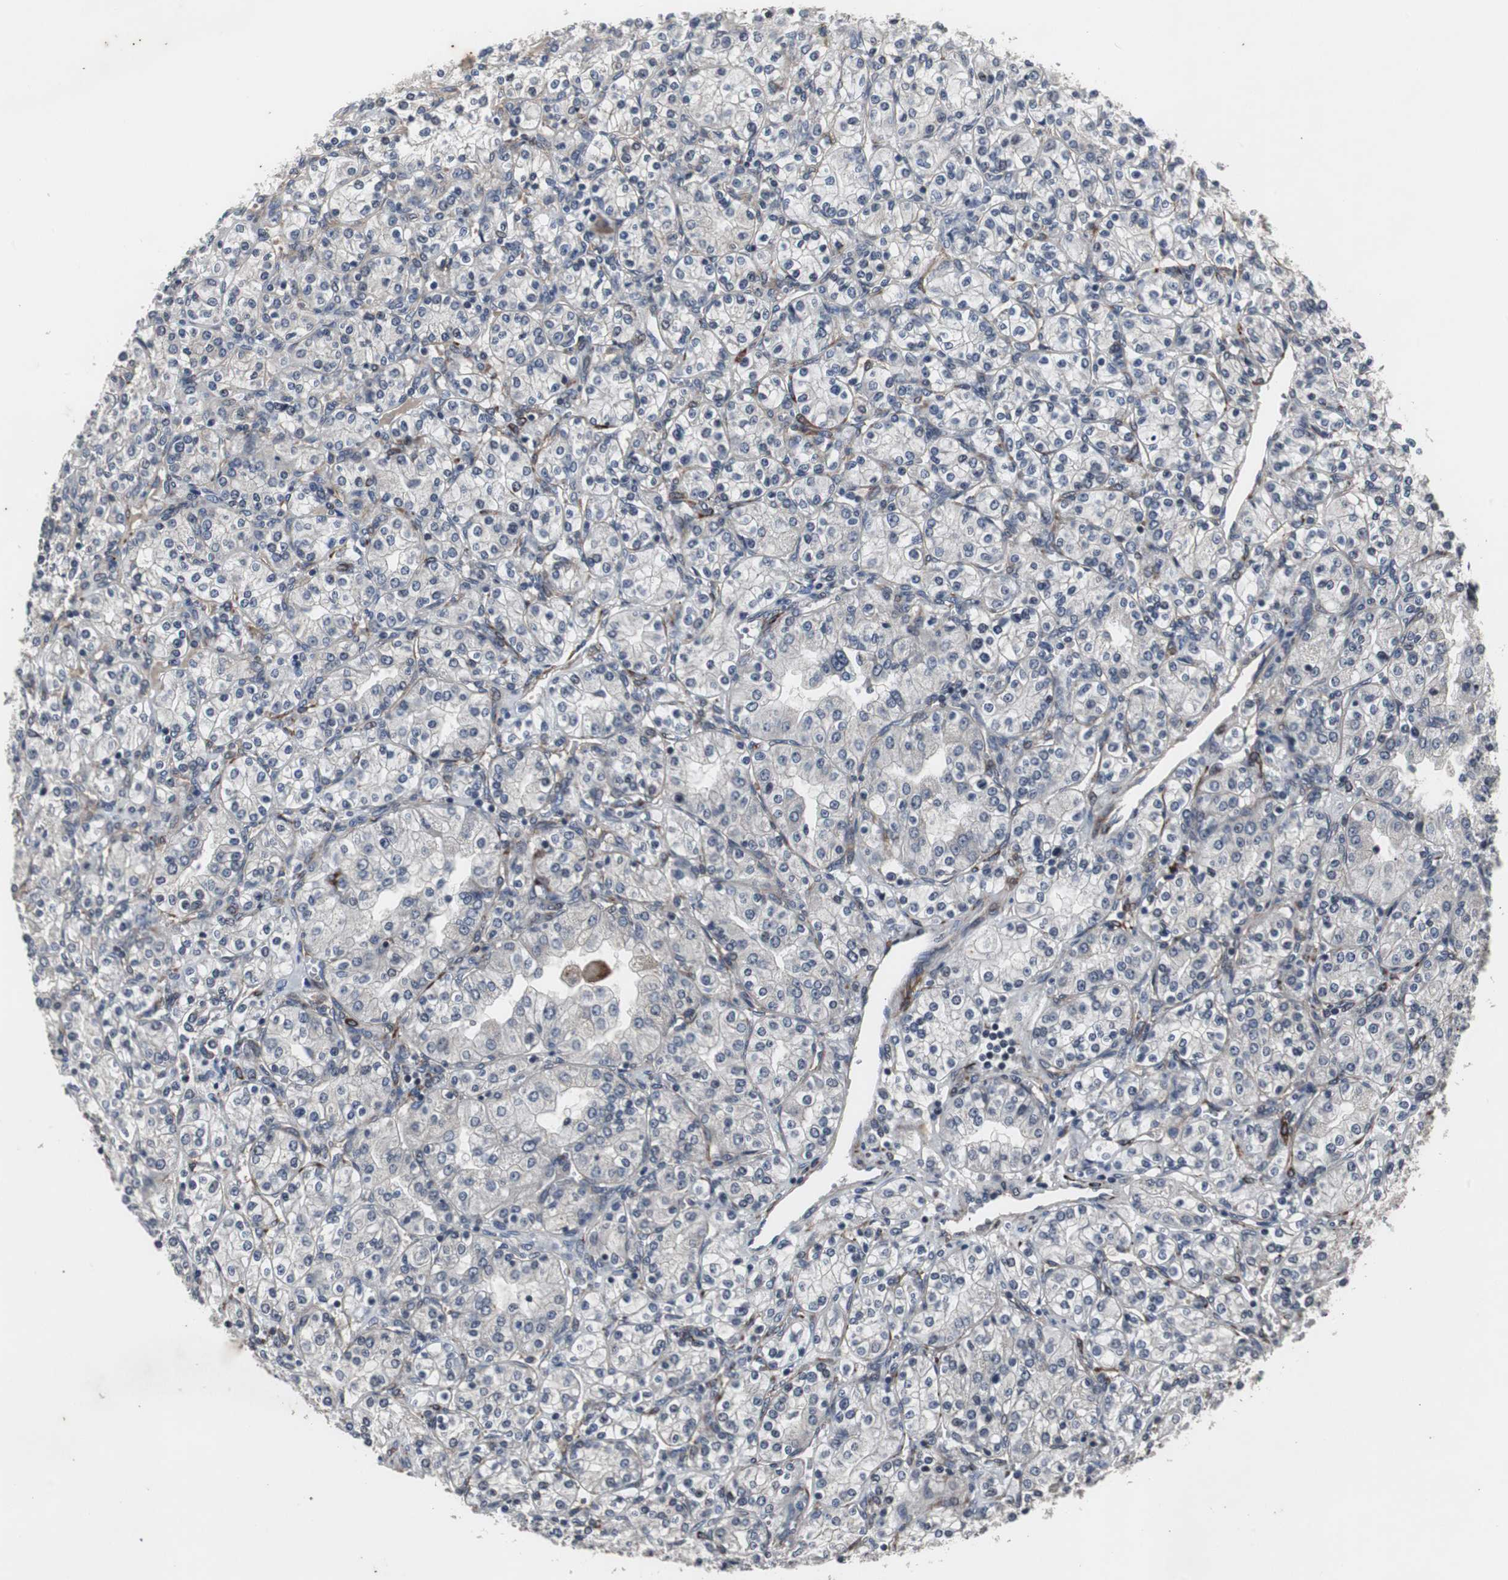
{"staining": {"intensity": "negative", "quantity": "none", "location": "none"}, "tissue": "renal cancer", "cell_type": "Tumor cells", "image_type": "cancer", "snomed": [{"axis": "morphology", "description": "Adenocarcinoma, NOS"}, {"axis": "topography", "description": "Kidney"}], "caption": "IHC of human renal adenocarcinoma displays no expression in tumor cells. (DAB (3,3'-diaminobenzidine) immunohistochemistry, high magnification).", "gene": "CRADD", "patient": {"sex": "male", "age": 77}}